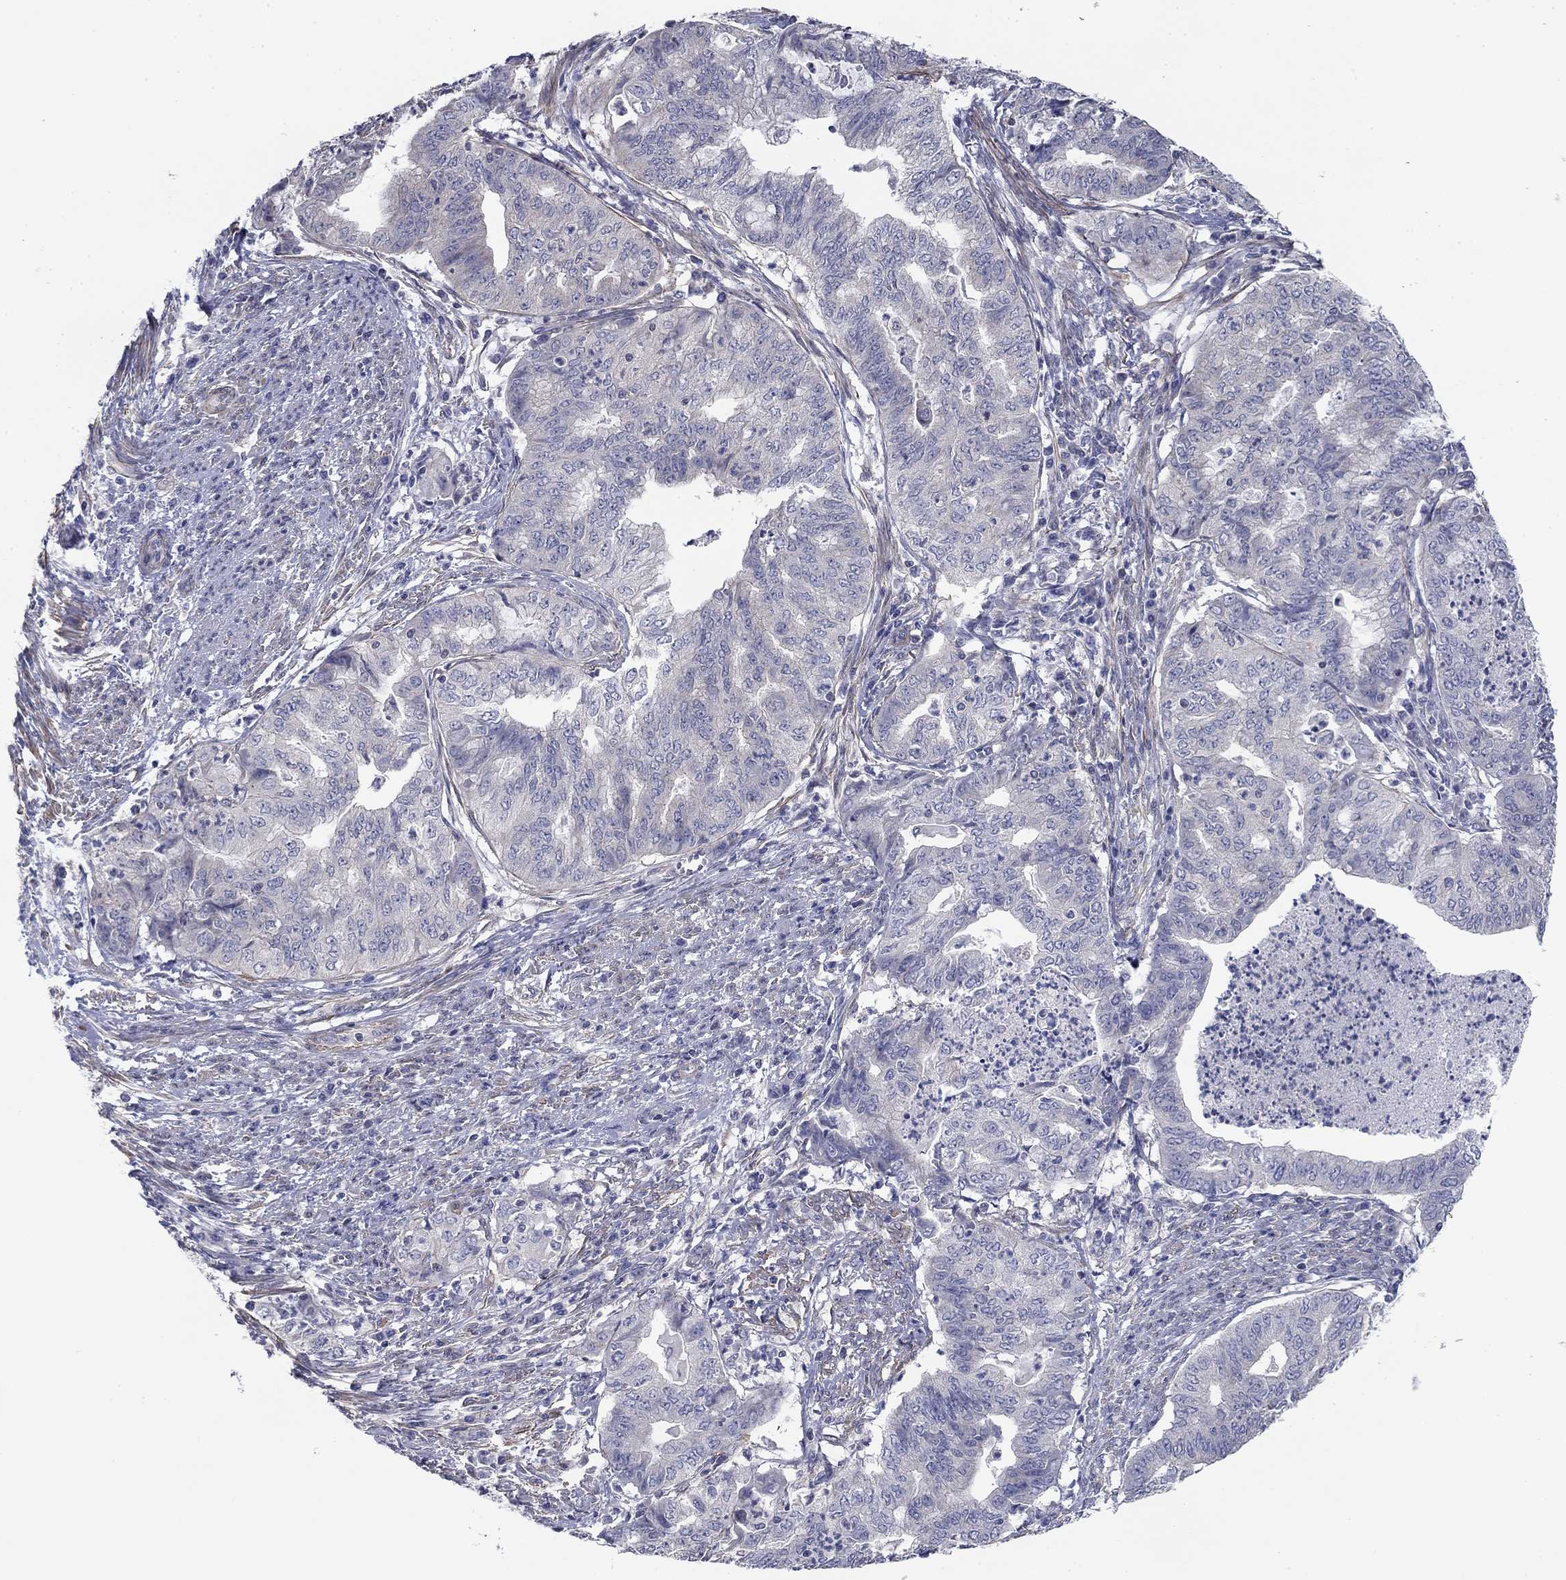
{"staining": {"intensity": "negative", "quantity": "none", "location": "none"}, "tissue": "endometrial cancer", "cell_type": "Tumor cells", "image_type": "cancer", "snomed": [{"axis": "morphology", "description": "Adenocarcinoma, NOS"}, {"axis": "topography", "description": "Endometrium"}], "caption": "Tumor cells are negative for protein expression in human endometrial cancer (adenocarcinoma).", "gene": "GRK7", "patient": {"sex": "female", "age": 79}}